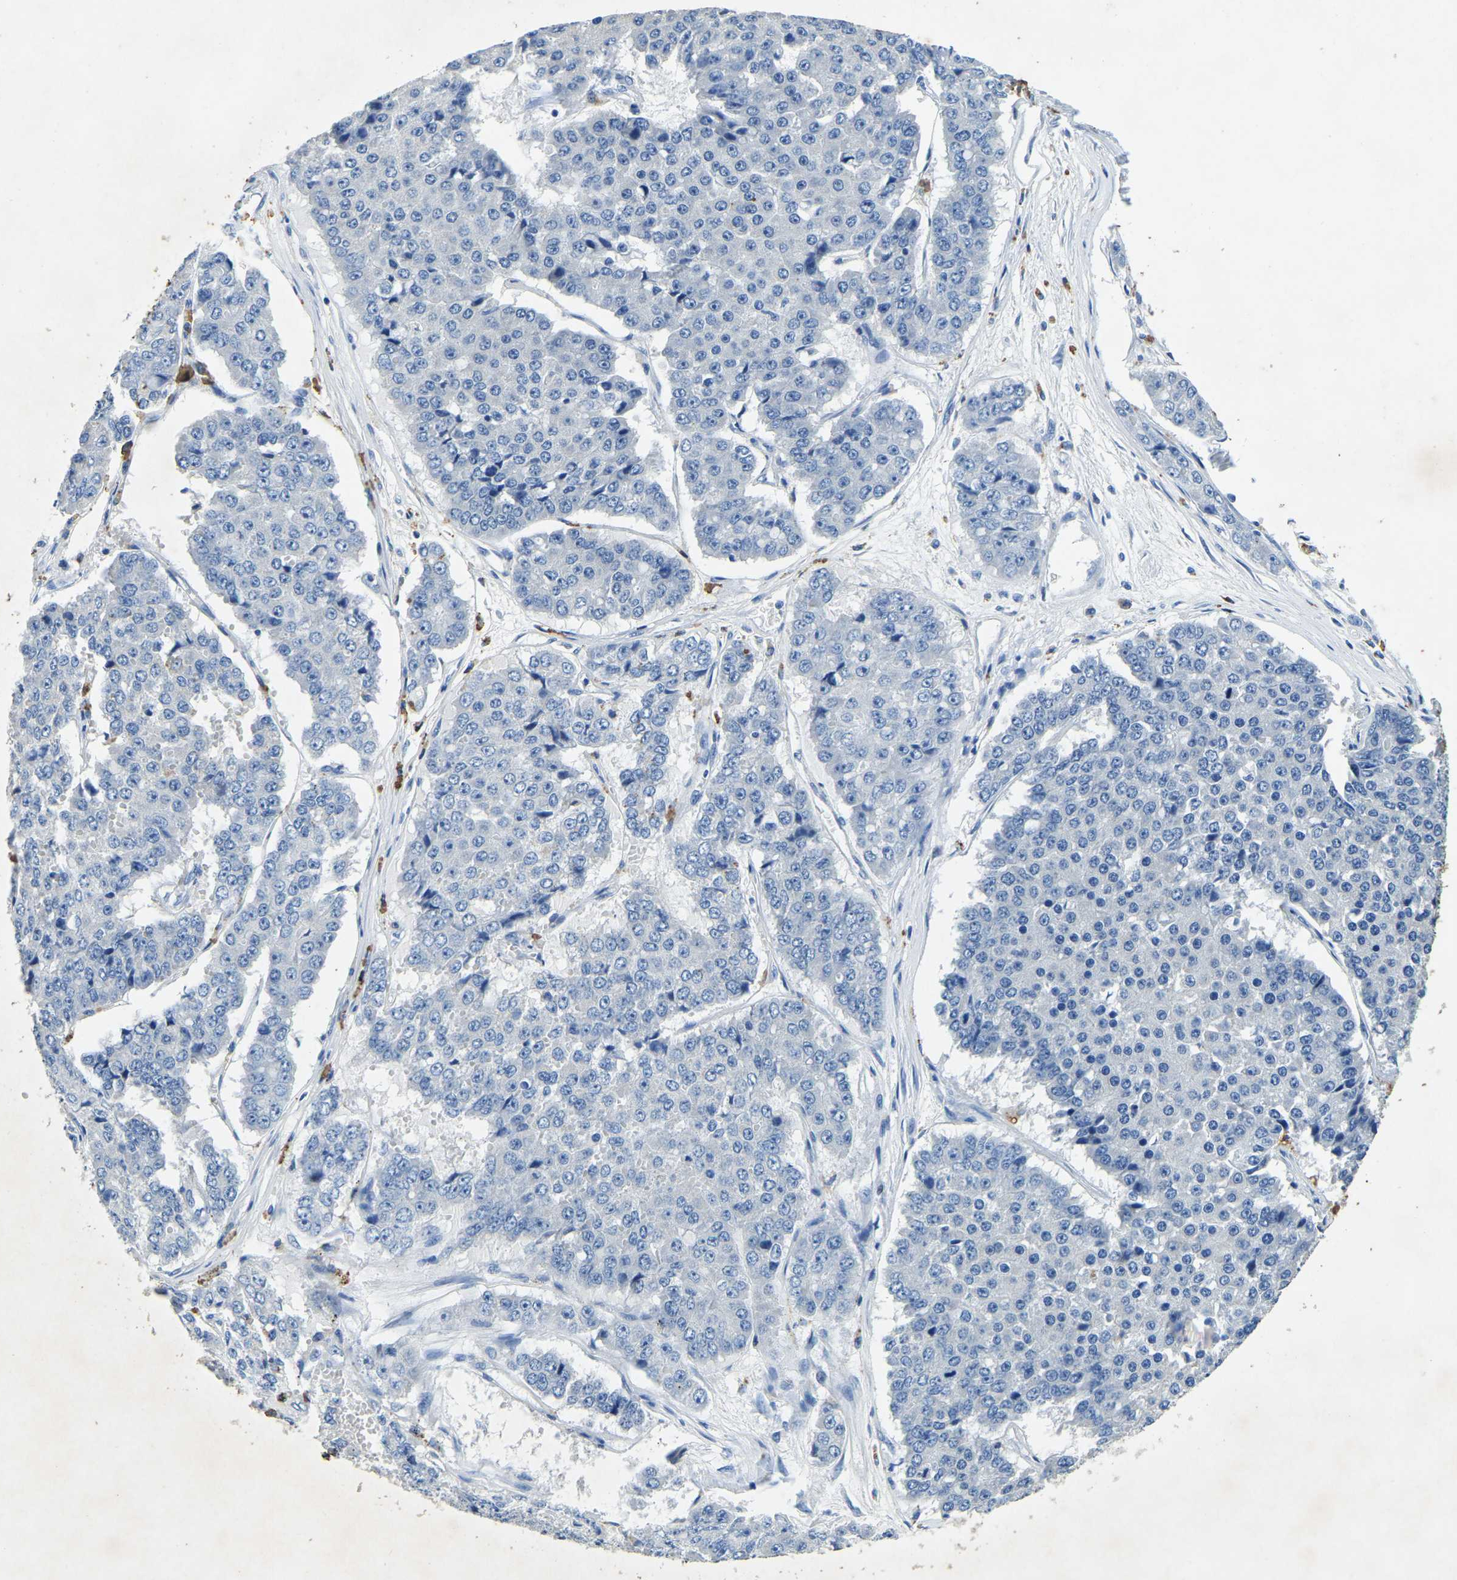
{"staining": {"intensity": "negative", "quantity": "none", "location": "none"}, "tissue": "pancreatic cancer", "cell_type": "Tumor cells", "image_type": "cancer", "snomed": [{"axis": "morphology", "description": "Adenocarcinoma, NOS"}, {"axis": "topography", "description": "Pancreas"}], "caption": "Immunohistochemistry micrograph of adenocarcinoma (pancreatic) stained for a protein (brown), which displays no positivity in tumor cells. (DAB immunohistochemistry with hematoxylin counter stain).", "gene": "UBN2", "patient": {"sex": "male", "age": 50}}